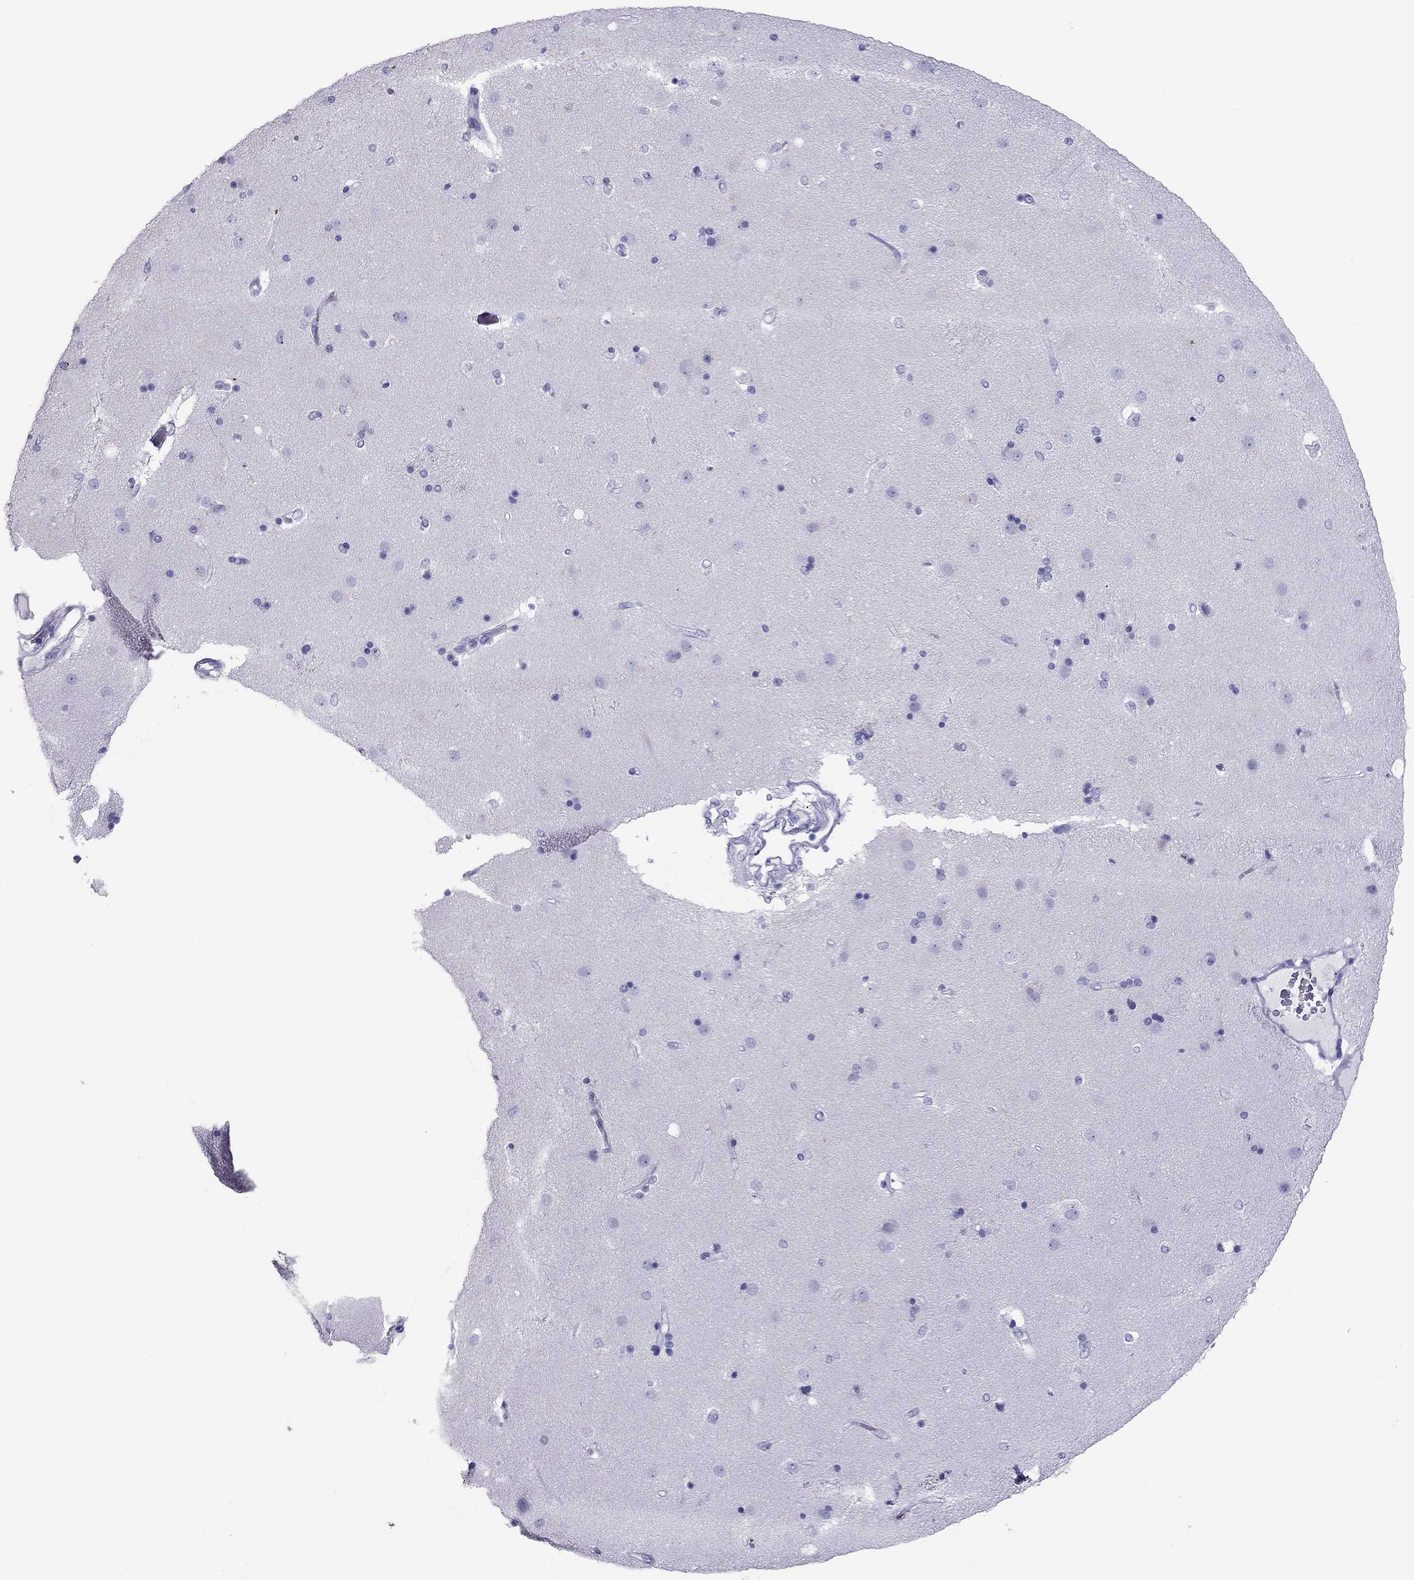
{"staining": {"intensity": "negative", "quantity": "none", "location": "none"}, "tissue": "caudate", "cell_type": "Glial cells", "image_type": "normal", "snomed": [{"axis": "morphology", "description": "Normal tissue, NOS"}, {"axis": "topography", "description": "Lateral ventricle wall"}], "caption": "Immunohistochemistry of unremarkable caudate reveals no positivity in glial cells.", "gene": "PDE6A", "patient": {"sex": "female", "age": 71}}